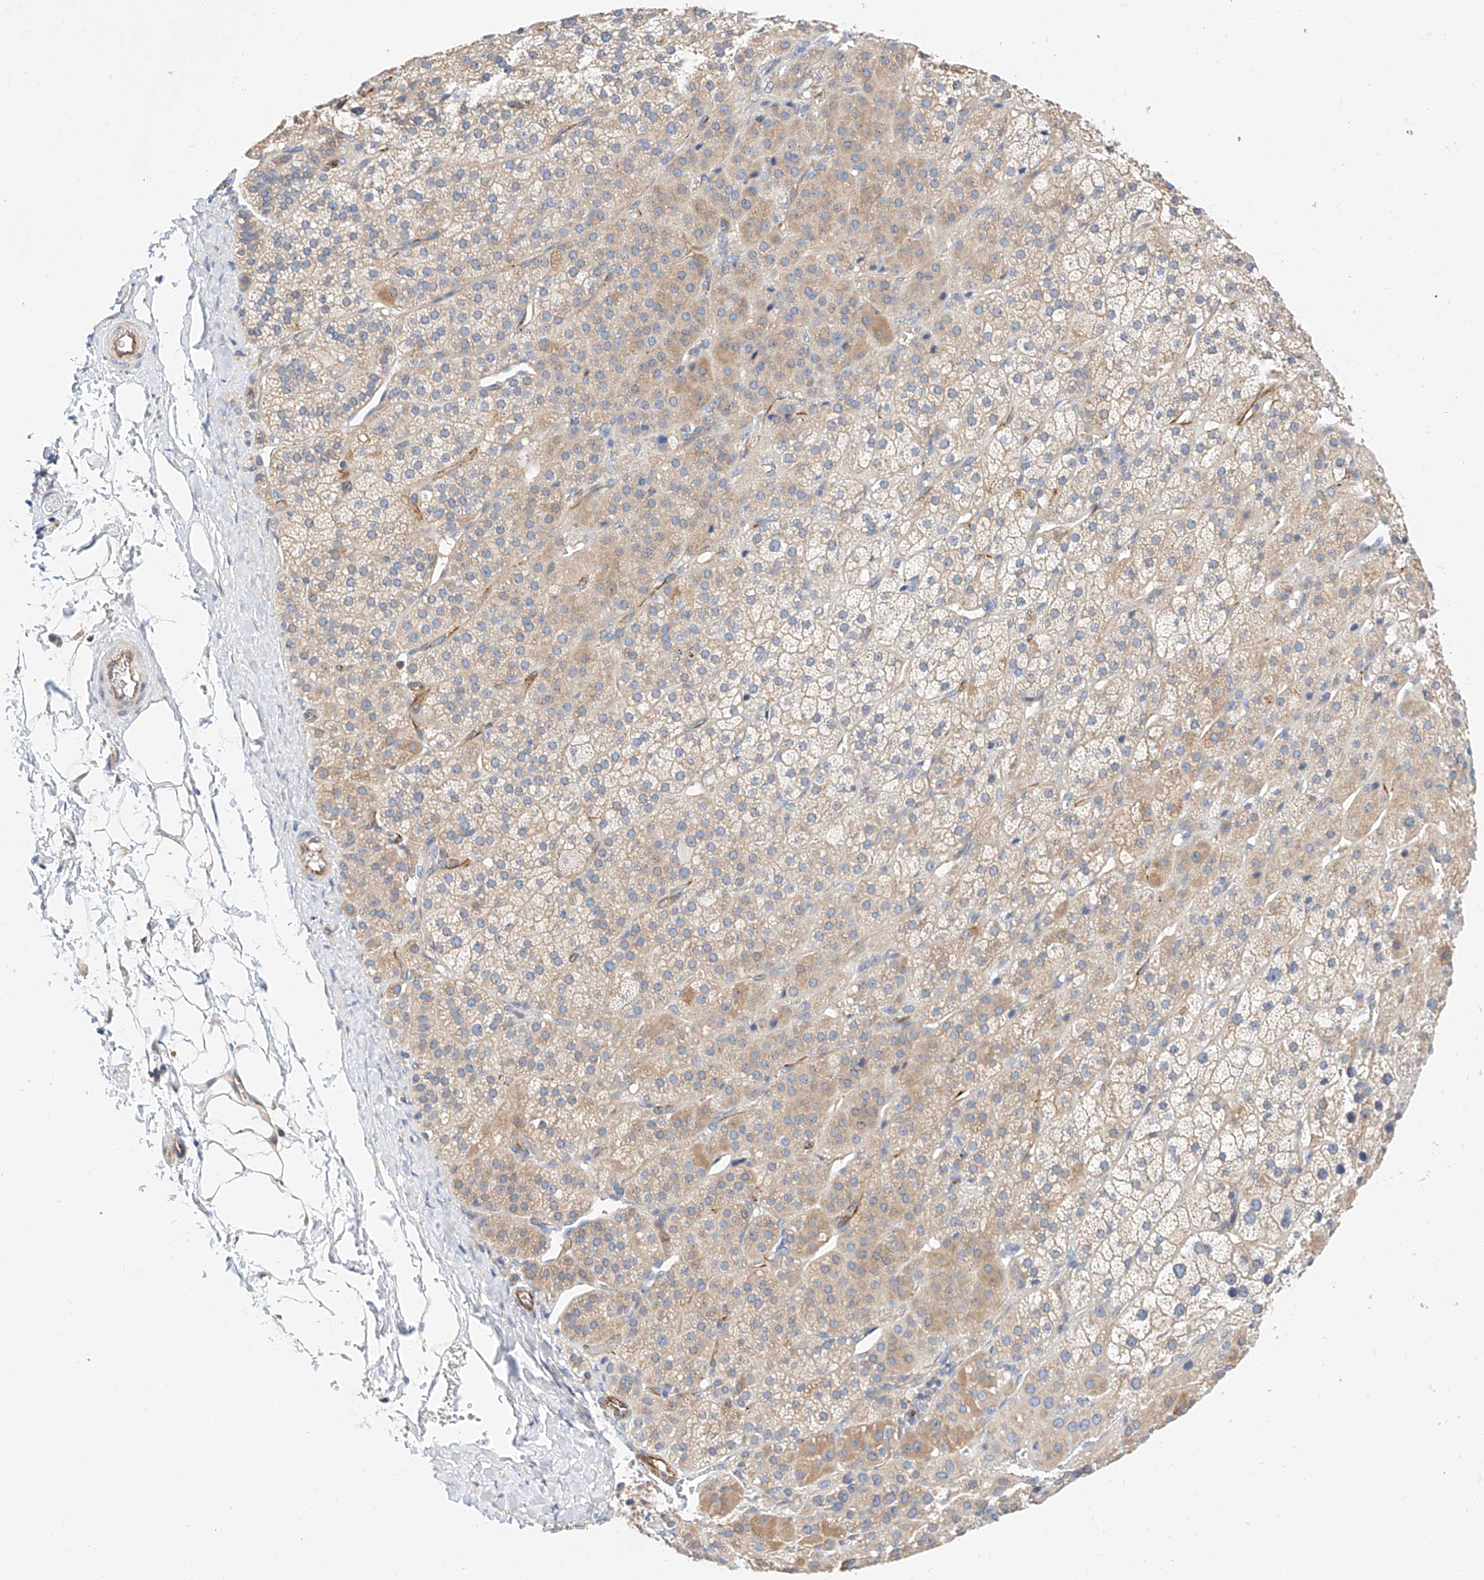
{"staining": {"intensity": "strong", "quantity": "<25%", "location": "cytoplasmic/membranous"}, "tissue": "adrenal gland", "cell_type": "Glandular cells", "image_type": "normal", "snomed": [{"axis": "morphology", "description": "Normal tissue, NOS"}, {"axis": "topography", "description": "Adrenal gland"}], "caption": "Immunohistochemical staining of normal human adrenal gland exhibits strong cytoplasmic/membranous protein expression in approximately <25% of glandular cells.", "gene": "GLMN", "patient": {"sex": "female", "age": 57}}